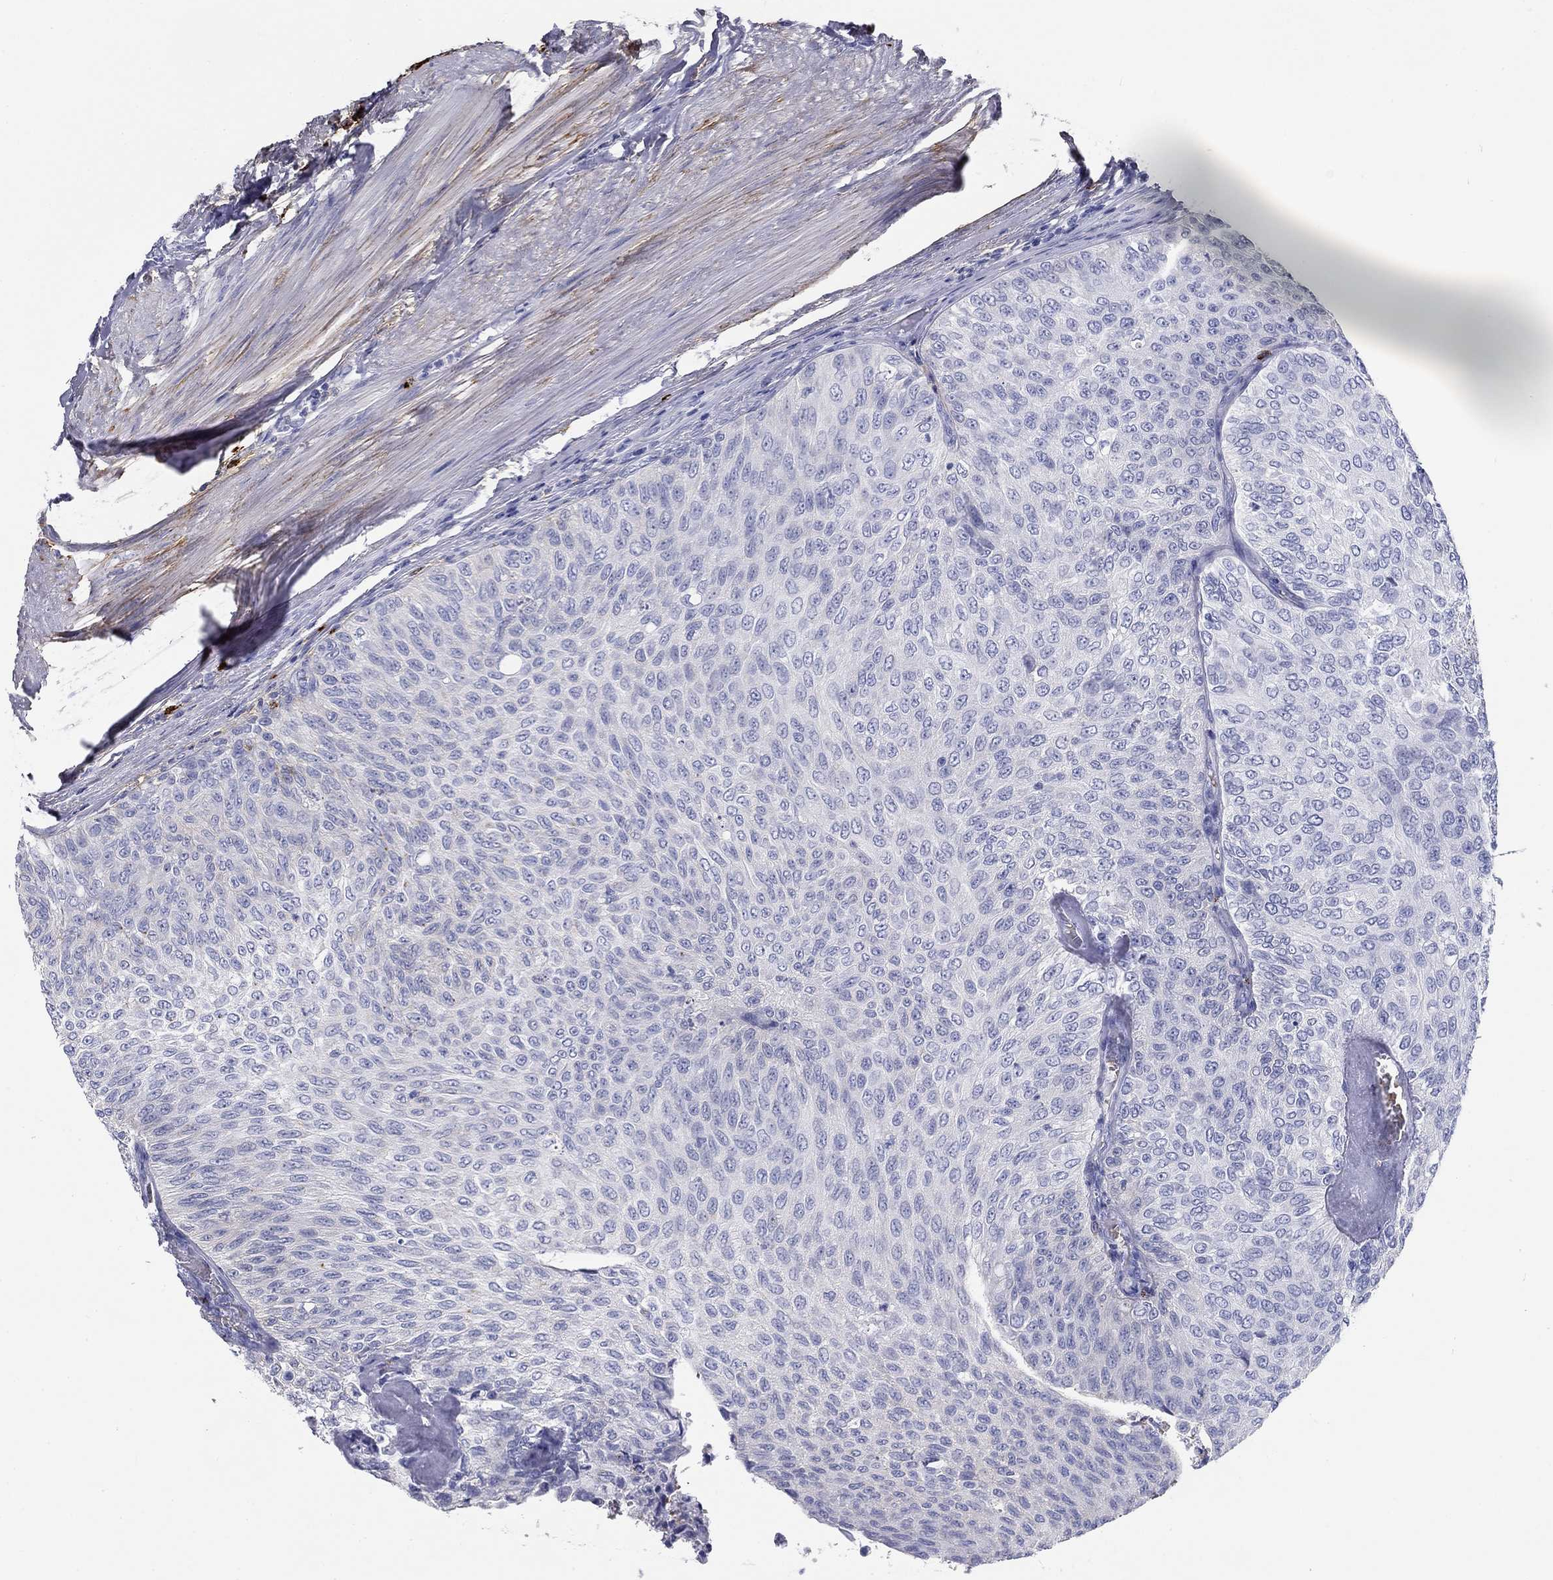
{"staining": {"intensity": "negative", "quantity": "none", "location": "none"}, "tissue": "urothelial cancer", "cell_type": "Tumor cells", "image_type": "cancer", "snomed": [{"axis": "morphology", "description": "Urothelial carcinoma, Low grade"}, {"axis": "topography", "description": "Ureter, NOS"}, {"axis": "topography", "description": "Urinary bladder"}], "caption": "Low-grade urothelial carcinoma stained for a protein using immunohistochemistry (IHC) demonstrates no positivity tumor cells.", "gene": "CD40LG", "patient": {"sex": "male", "age": 78}}